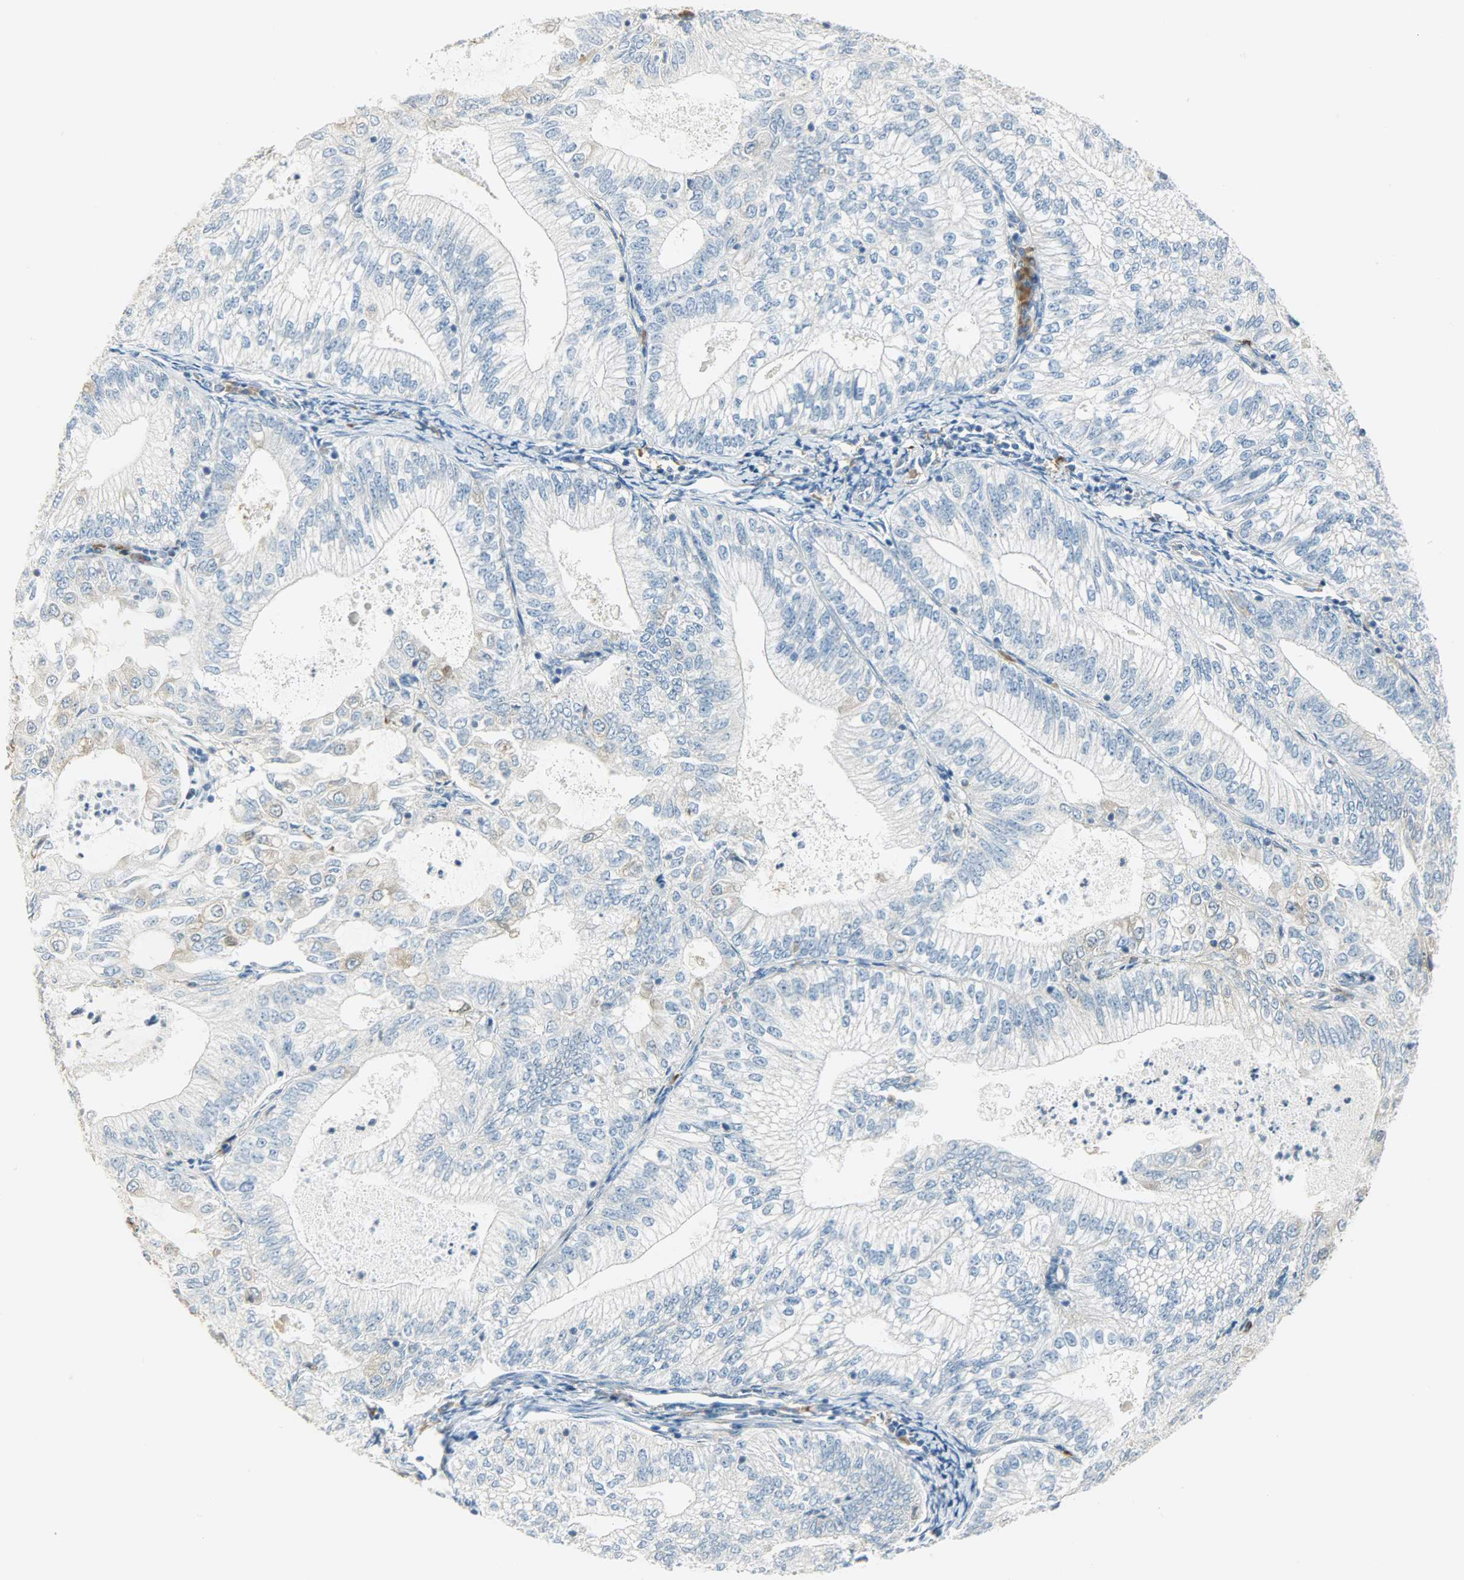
{"staining": {"intensity": "negative", "quantity": "none", "location": "none"}, "tissue": "endometrial cancer", "cell_type": "Tumor cells", "image_type": "cancer", "snomed": [{"axis": "morphology", "description": "Adenocarcinoma, NOS"}, {"axis": "topography", "description": "Endometrium"}], "caption": "Immunohistochemistry photomicrograph of human endometrial adenocarcinoma stained for a protein (brown), which displays no positivity in tumor cells.", "gene": "WARS1", "patient": {"sex": "female", "age": 69}}